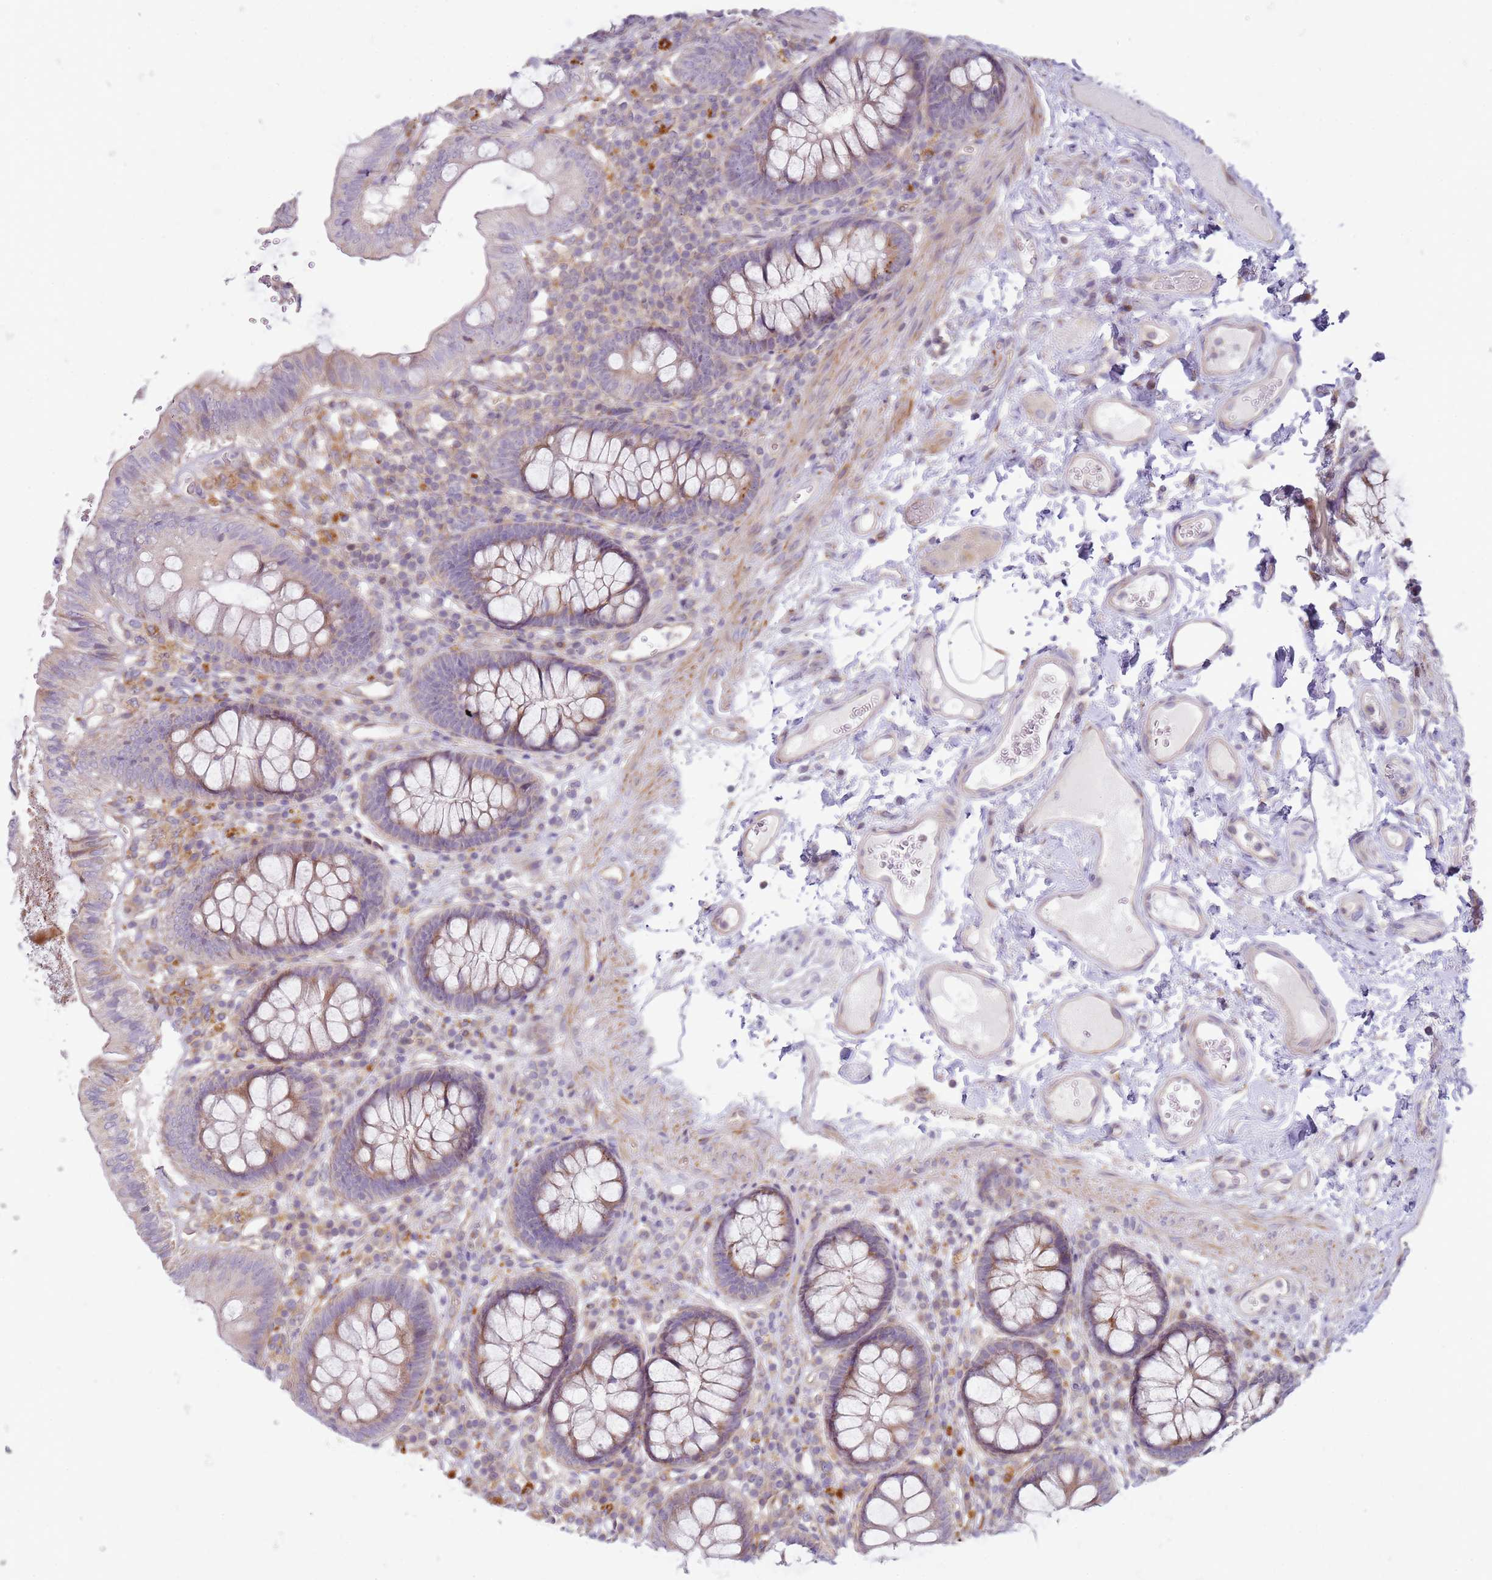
{"staining": {"intensity": "weak", "quantity": "<25%", "location": "cytoplasmic/membranous"}, "tissue": "colon", "cell_type": "Endothelial cells", "image_type": "normal", "snomed": [{"axis": "morphology", "description": "Normal tissue, NOS"}, {"axis": "topography", "description": "Colon"}], "caption": "Normal colon was stained to show a protein in brown. There is no significant staining in endothelial cells.", "gene": "GRAP", "patient": {"sex": "male", "age": 84}}